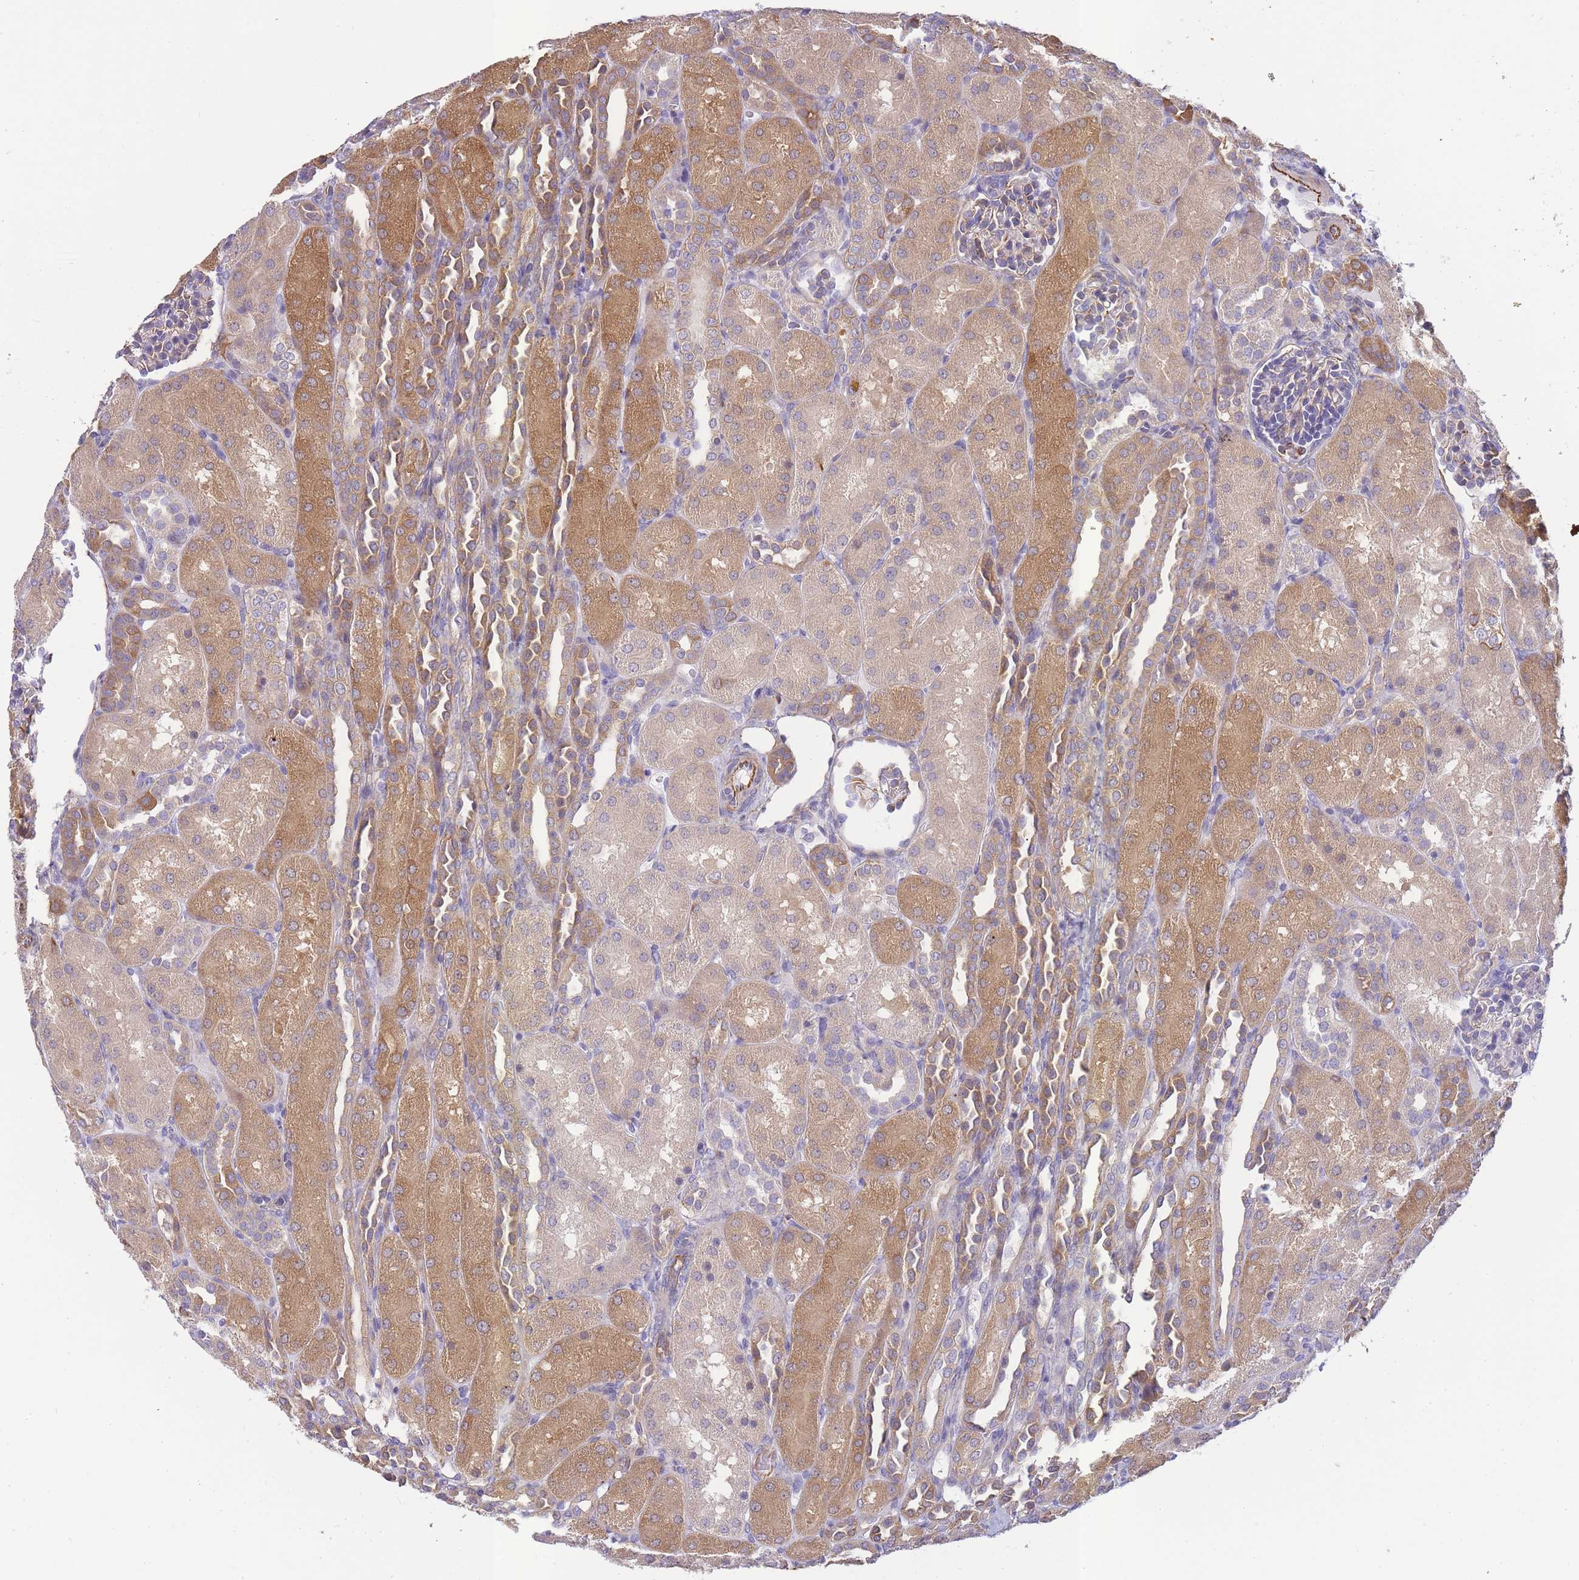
{"staining": {"intensity": "moderate", "quantity": "<25%", "location": "cytoplasmic/membranous"}, "tissue": "kidney", "cell_type": "Cells in glomeruli", "image_type": "normal", "snomed": [{"axis": "morphology", "description": "Normal tissue, NOS"}, {"axis": "topography", "description": "Kidney"}], "caption": "Unremarkable kidney reveals moderate cytoplasmic/membranous positivity in approximately <25% of cells in glomeruli, visualized by immunohistochemistry. (IHC, brightfield microscopy, high magnification).", "gene": "ECPAS", "patient": {"sex": "male", "age": 1}}